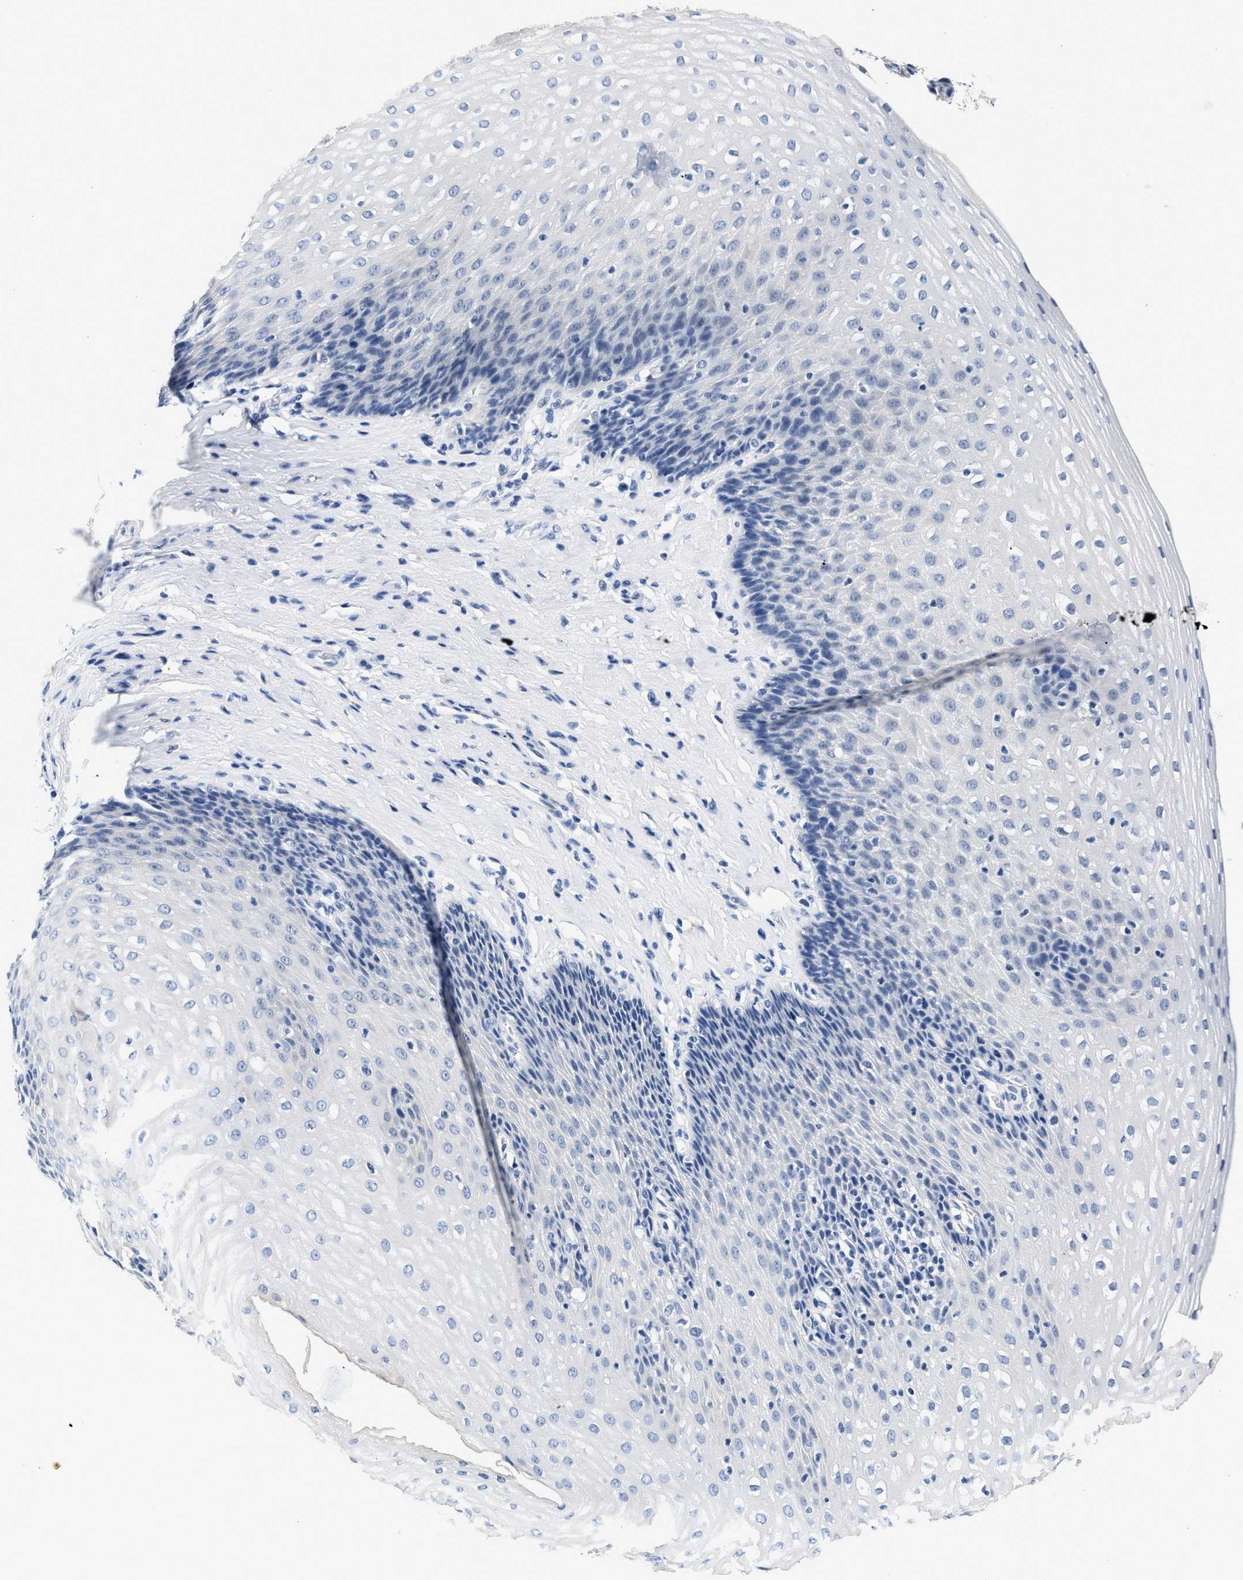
{"staining": {"intensity": "negative", "quantity": "none", "location": "none"}, "tissue": "esophagus", "cell_type": "Squamous epithelial cells", "image_type": "normal", "snomed": [{"axis": "morphology", "description": "Normal tissue, NOS"}, {"axis": "topography", "description": "Esophagus"}], "caption": "An immunohistochemistry (IHC) histopathology image of normal esophagus is shown. There is no staining in squamous epithelial cells of esophagus. (IHC, brightfield microscopy, high magnification).", "gene": "MED22", "patient": {"sex": "female", "age": 61}}